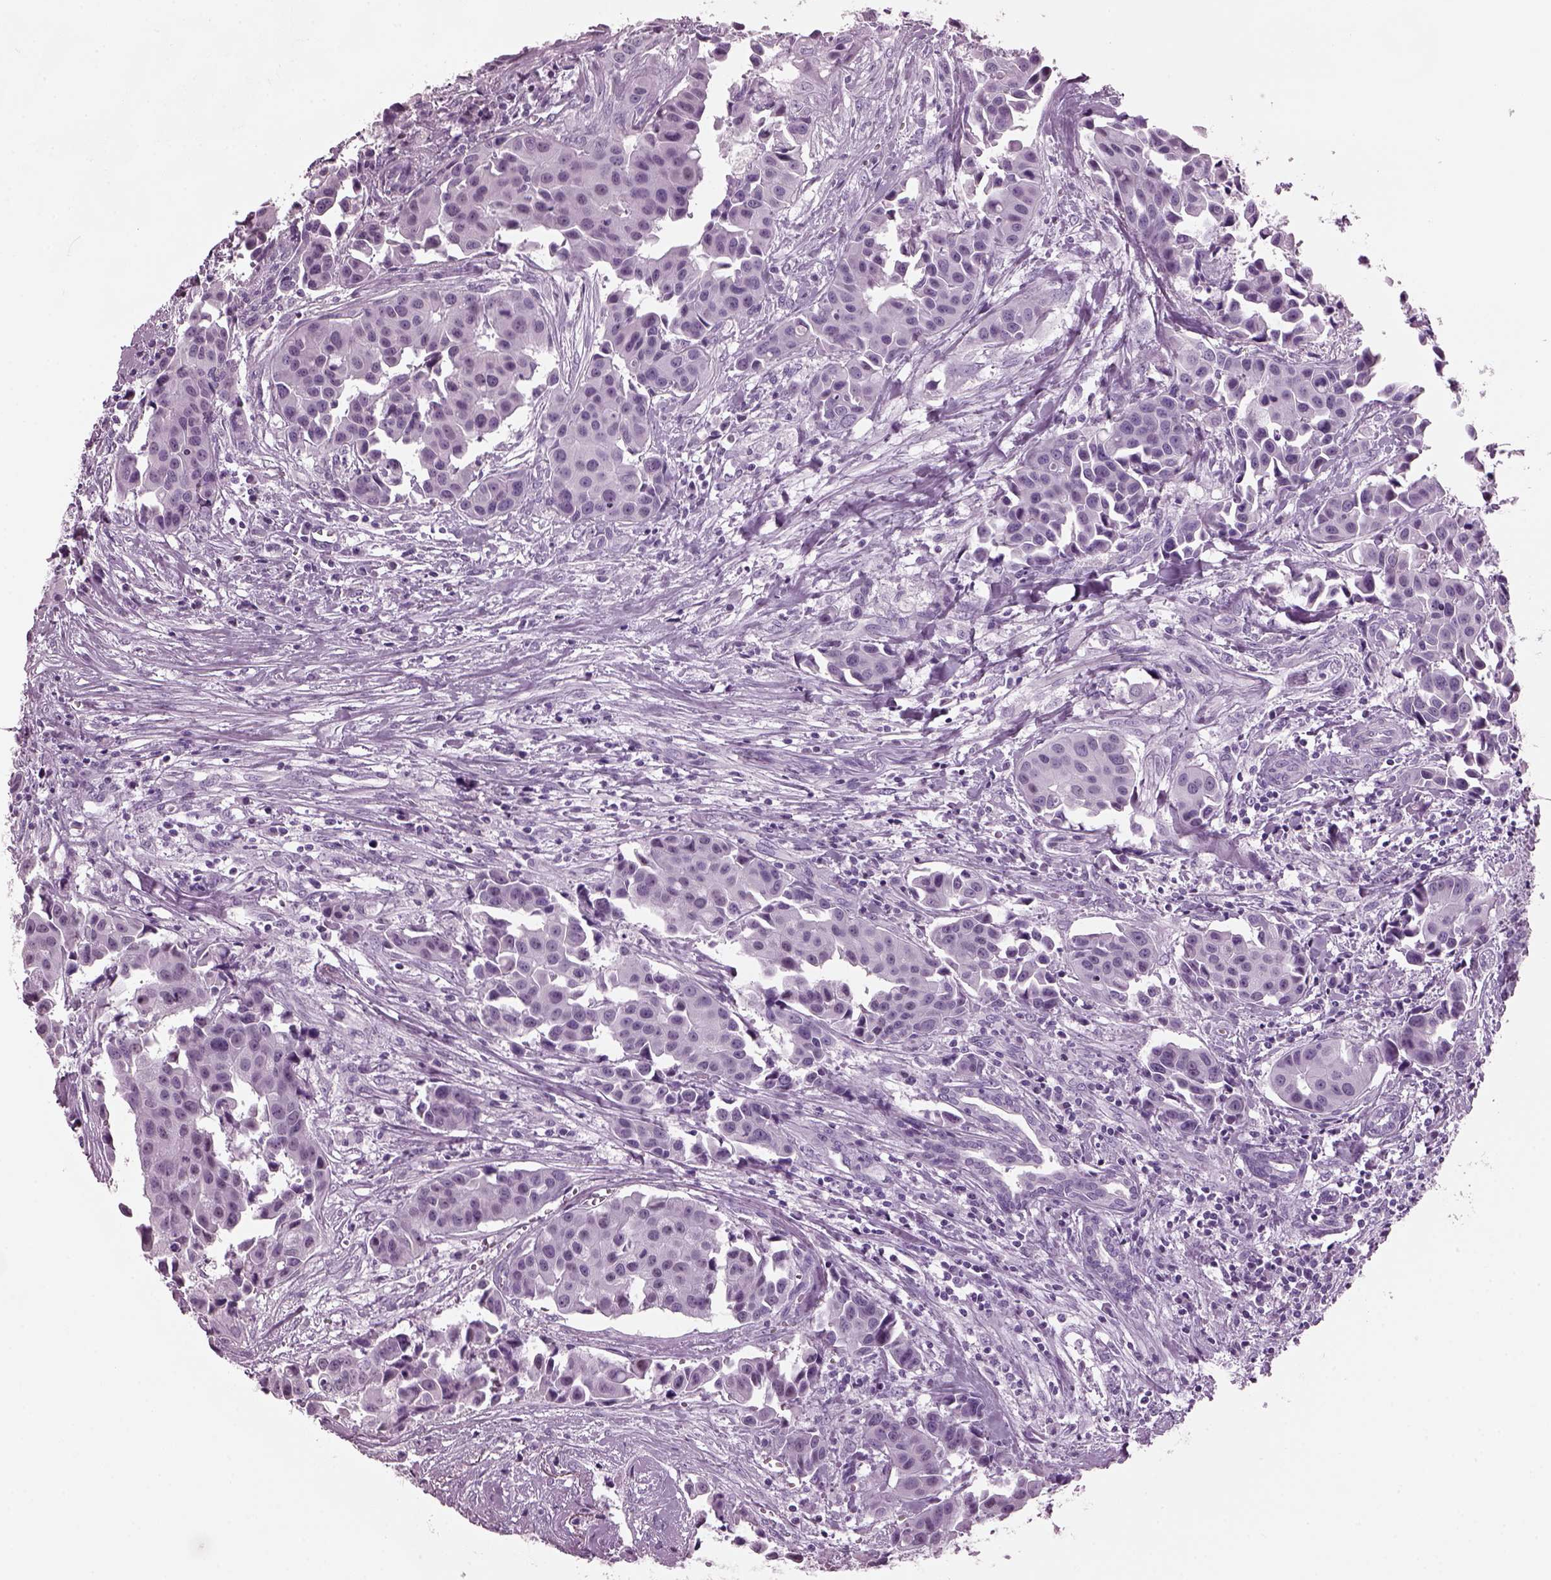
{"staining": {"intensity": "negative", "quantity": "none", "location": "none"}, "tissue": "head and neck cancer", "cell_type": "Tumor cells", "image_type": "cancer", "snomed": [{"axis": "morphology", "description": "Adenocarcinoma, NOS"}, {"axis": "topography", "description": "Head-Neck"}], "caption": "The image demonstrates no significant expression in tumor cells of head and neck cancer (adenocarcinoma).", "gene": "KRTAP3-2", "patient": {"sex": "male", "age": 76}}